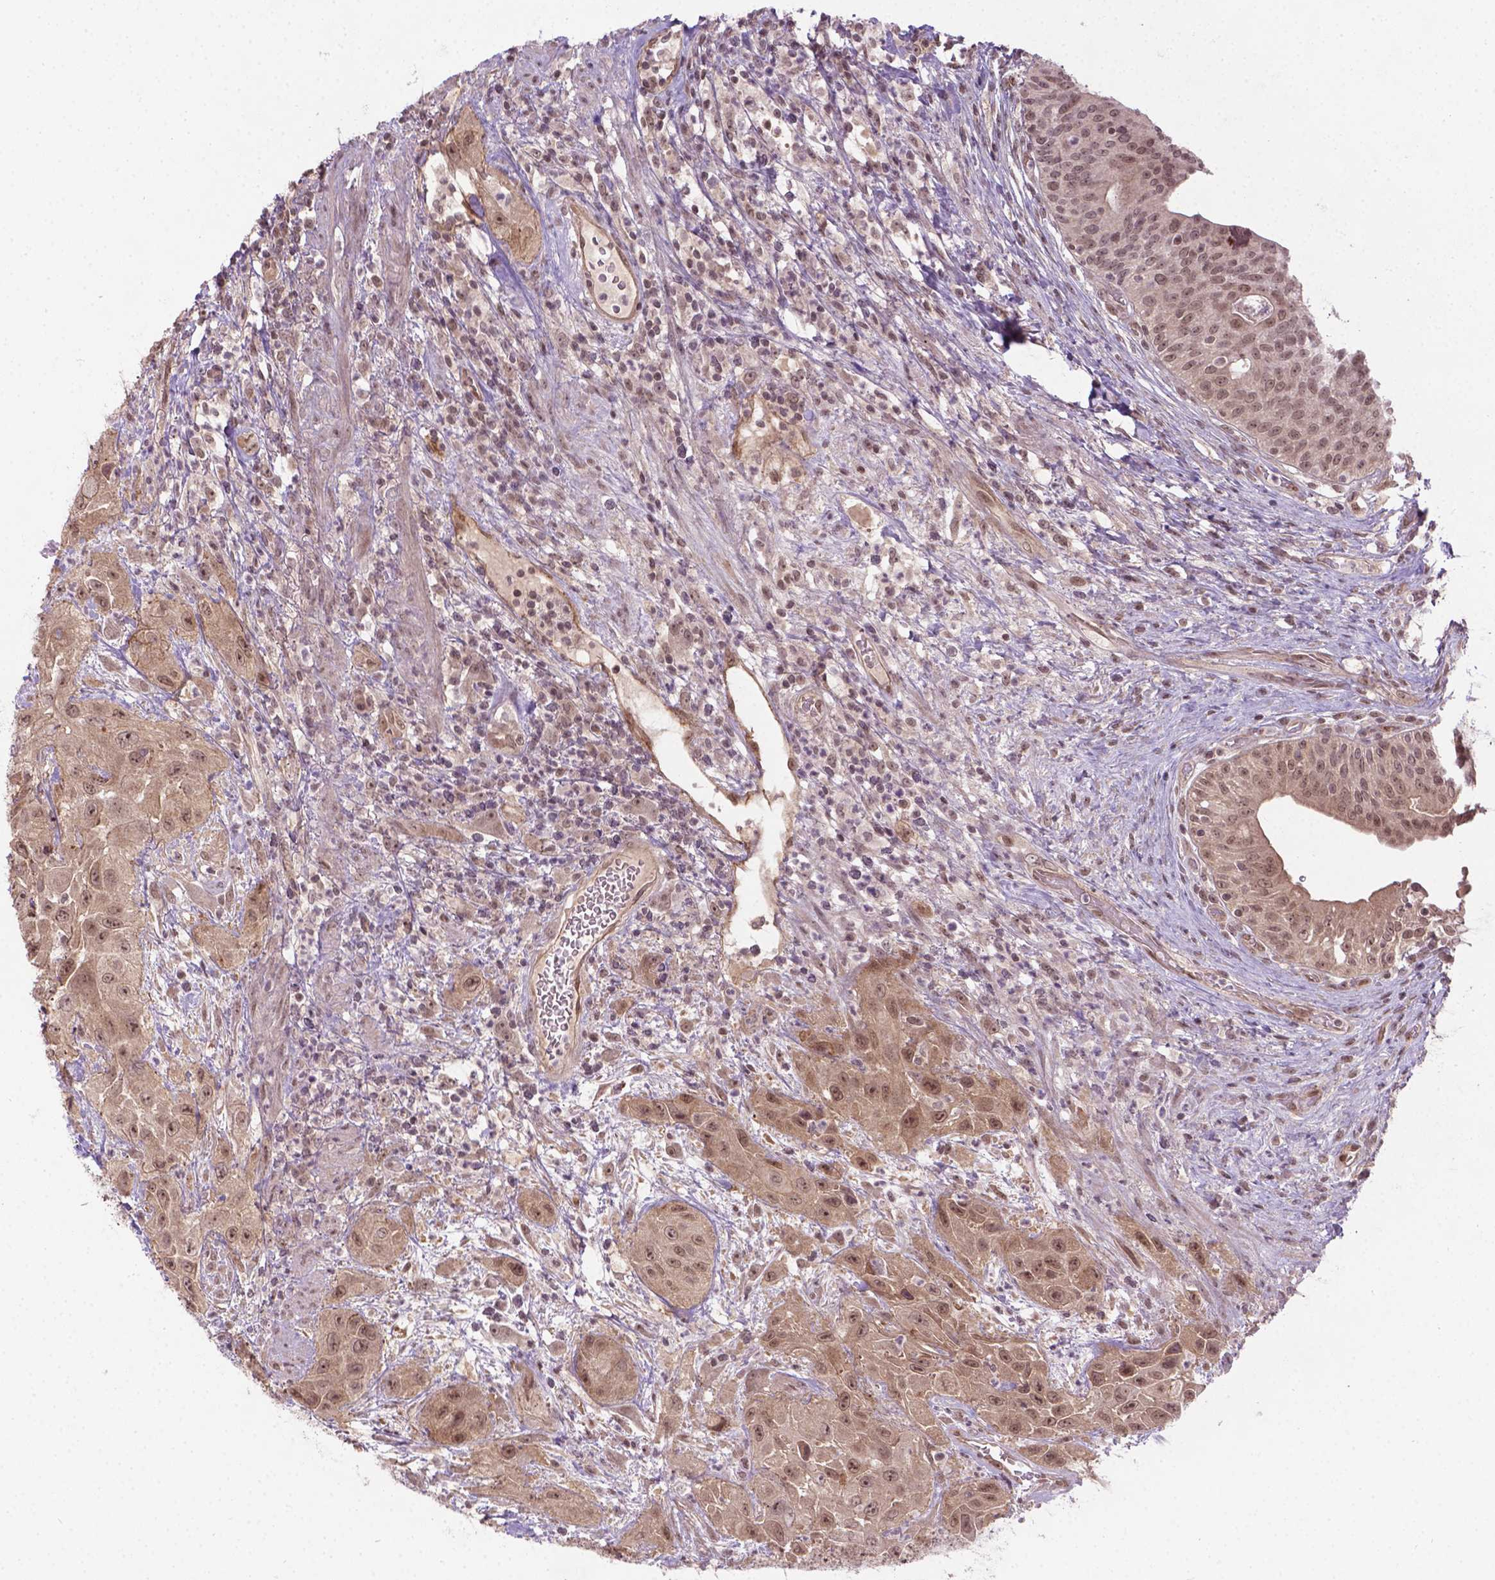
{"staining": {"intensity": "moderate", "quantity": ">75%", "location": "cytoplasmic/membranous,nuclear"}, "tissue": "urothelial cancer", "cell_type": "Tumor cells", "image_type": "cancer", "snomed": [{"axis": "morphology", "description": "Urothelial carcinoma, High grade"}, {"axis": "topography", "description": "Urinary bladder"}], "caption": "Urothelial carcinoma (high-grade) stained for a protein (brown) demonstrates moderate cytoplasmic/membranous and nuclear positive expression in approximately >75% of tumor cells.", "gene": "ANKRD54", "patient": {"sex": "male", "age": 79}}